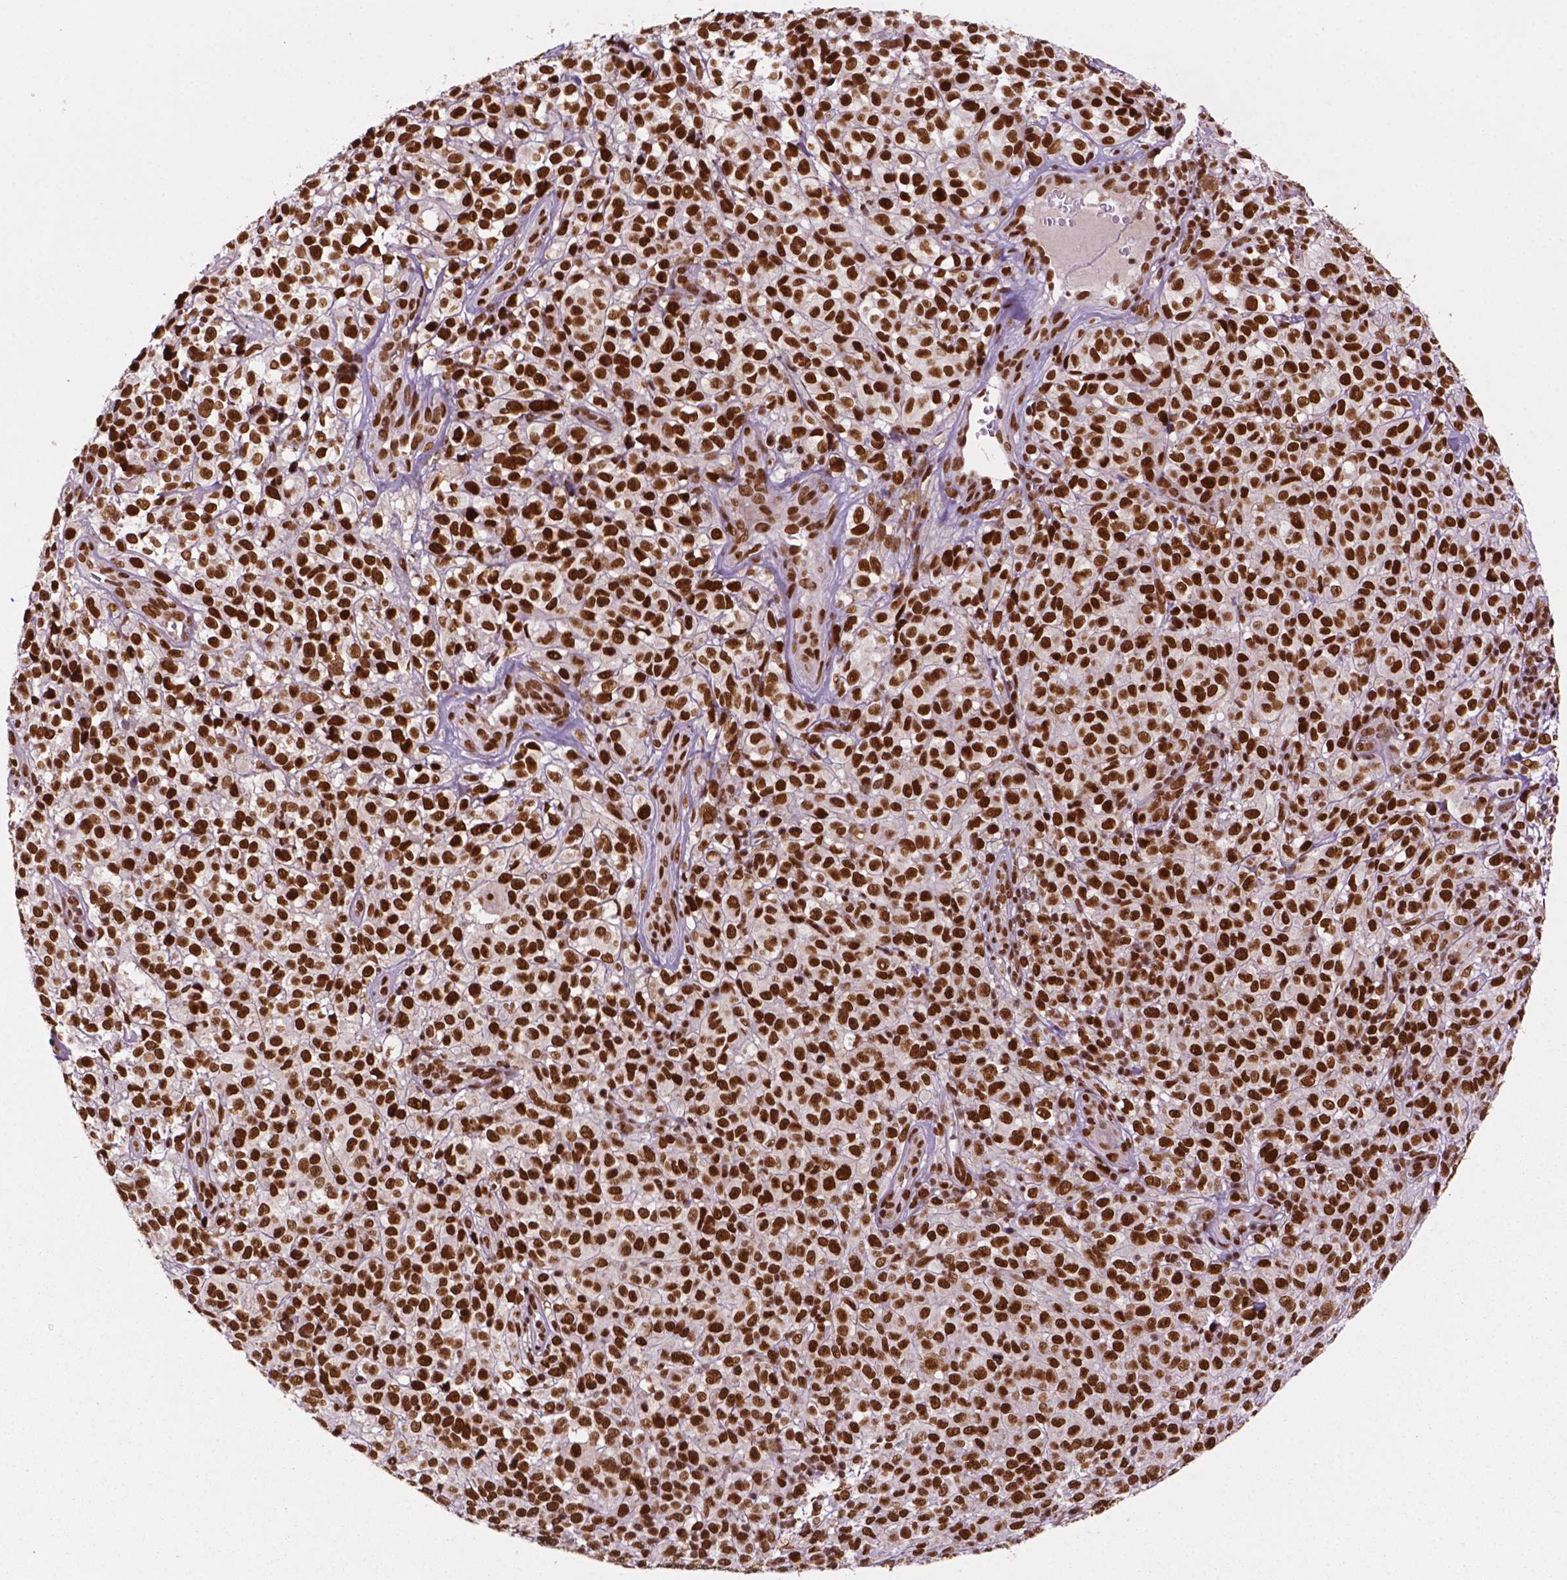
{"staining": {"intensity": "strong", "quantity": "25%-75%", "location": "nuclear"}, "tissue": "melanoma", "cell_type": "Tumor cells", "image_type": "cancer", "snomed": [{"axis": "morphology", "description": "Malignant melanoma, NOS"}, {"axis": "topography", "description": "Skin"}], "caption": "Immunohistochemistry (IHC) micrograph of neoplastic tissue: melanoma stained using IHC shows high levels of strong protein expression localized specifically in the nuclear of tumor cells, appearing as a nuclear brown color.", "gene": "MLH1", "patient": {"sex": "male", "age": 85}}